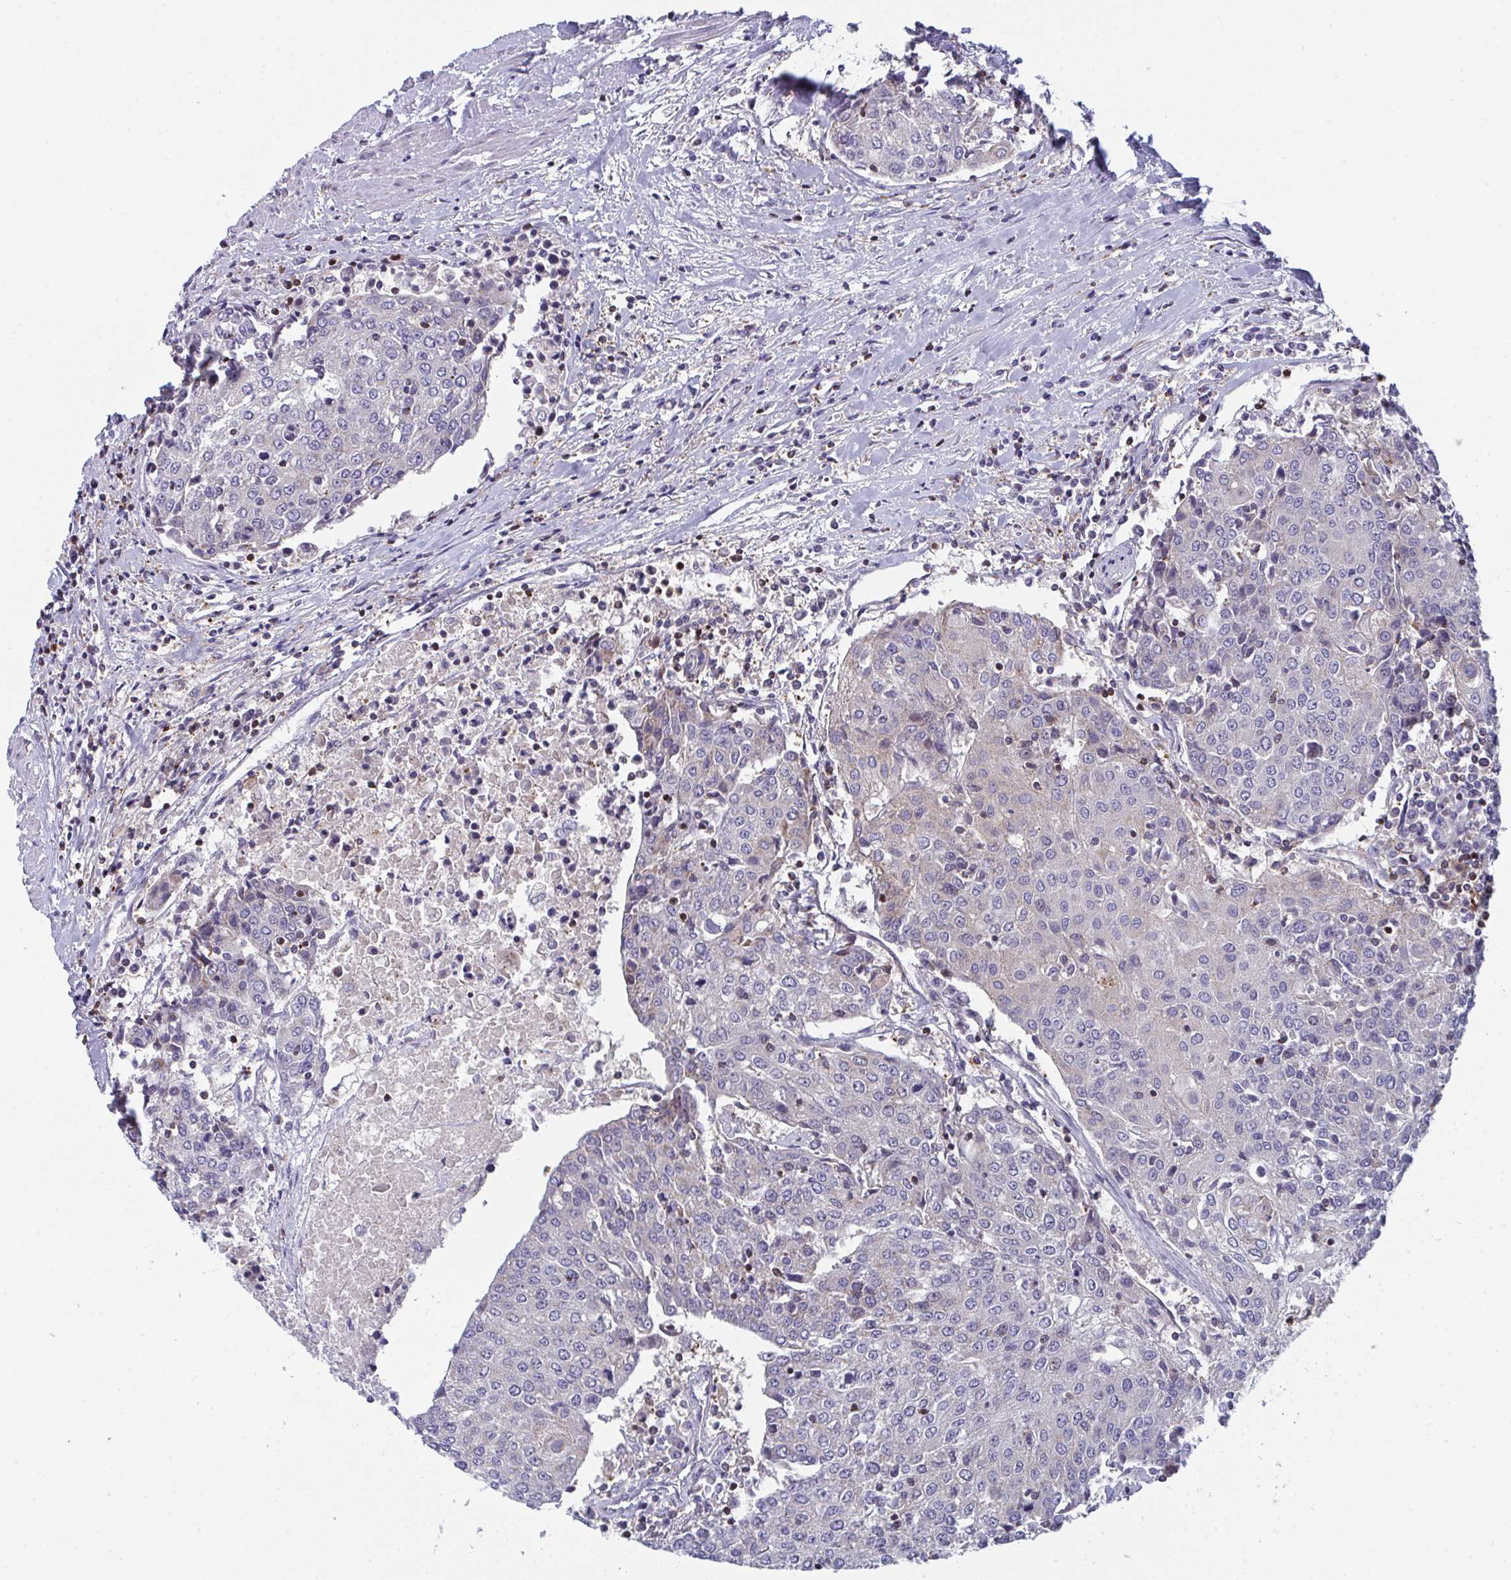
{"staining": {"intensity": "negative", "quantity": "none", "location": "none"}, "tissue": "urothelial cancer", "cell_type": "Tumor cells", "image_type": "cancer", "snomed": [{"axis": "morphology", "description": "Urothelial carcinoma, High grade"}, {"axis": "topography", "description": "Urinary bladder"}], "caption": "Protein analysis of high-grade urothelial carcinoma shows no significant staining in tumor cells.", "gene": "AOC2", "patient": {"sex": "female", "age": 85}}